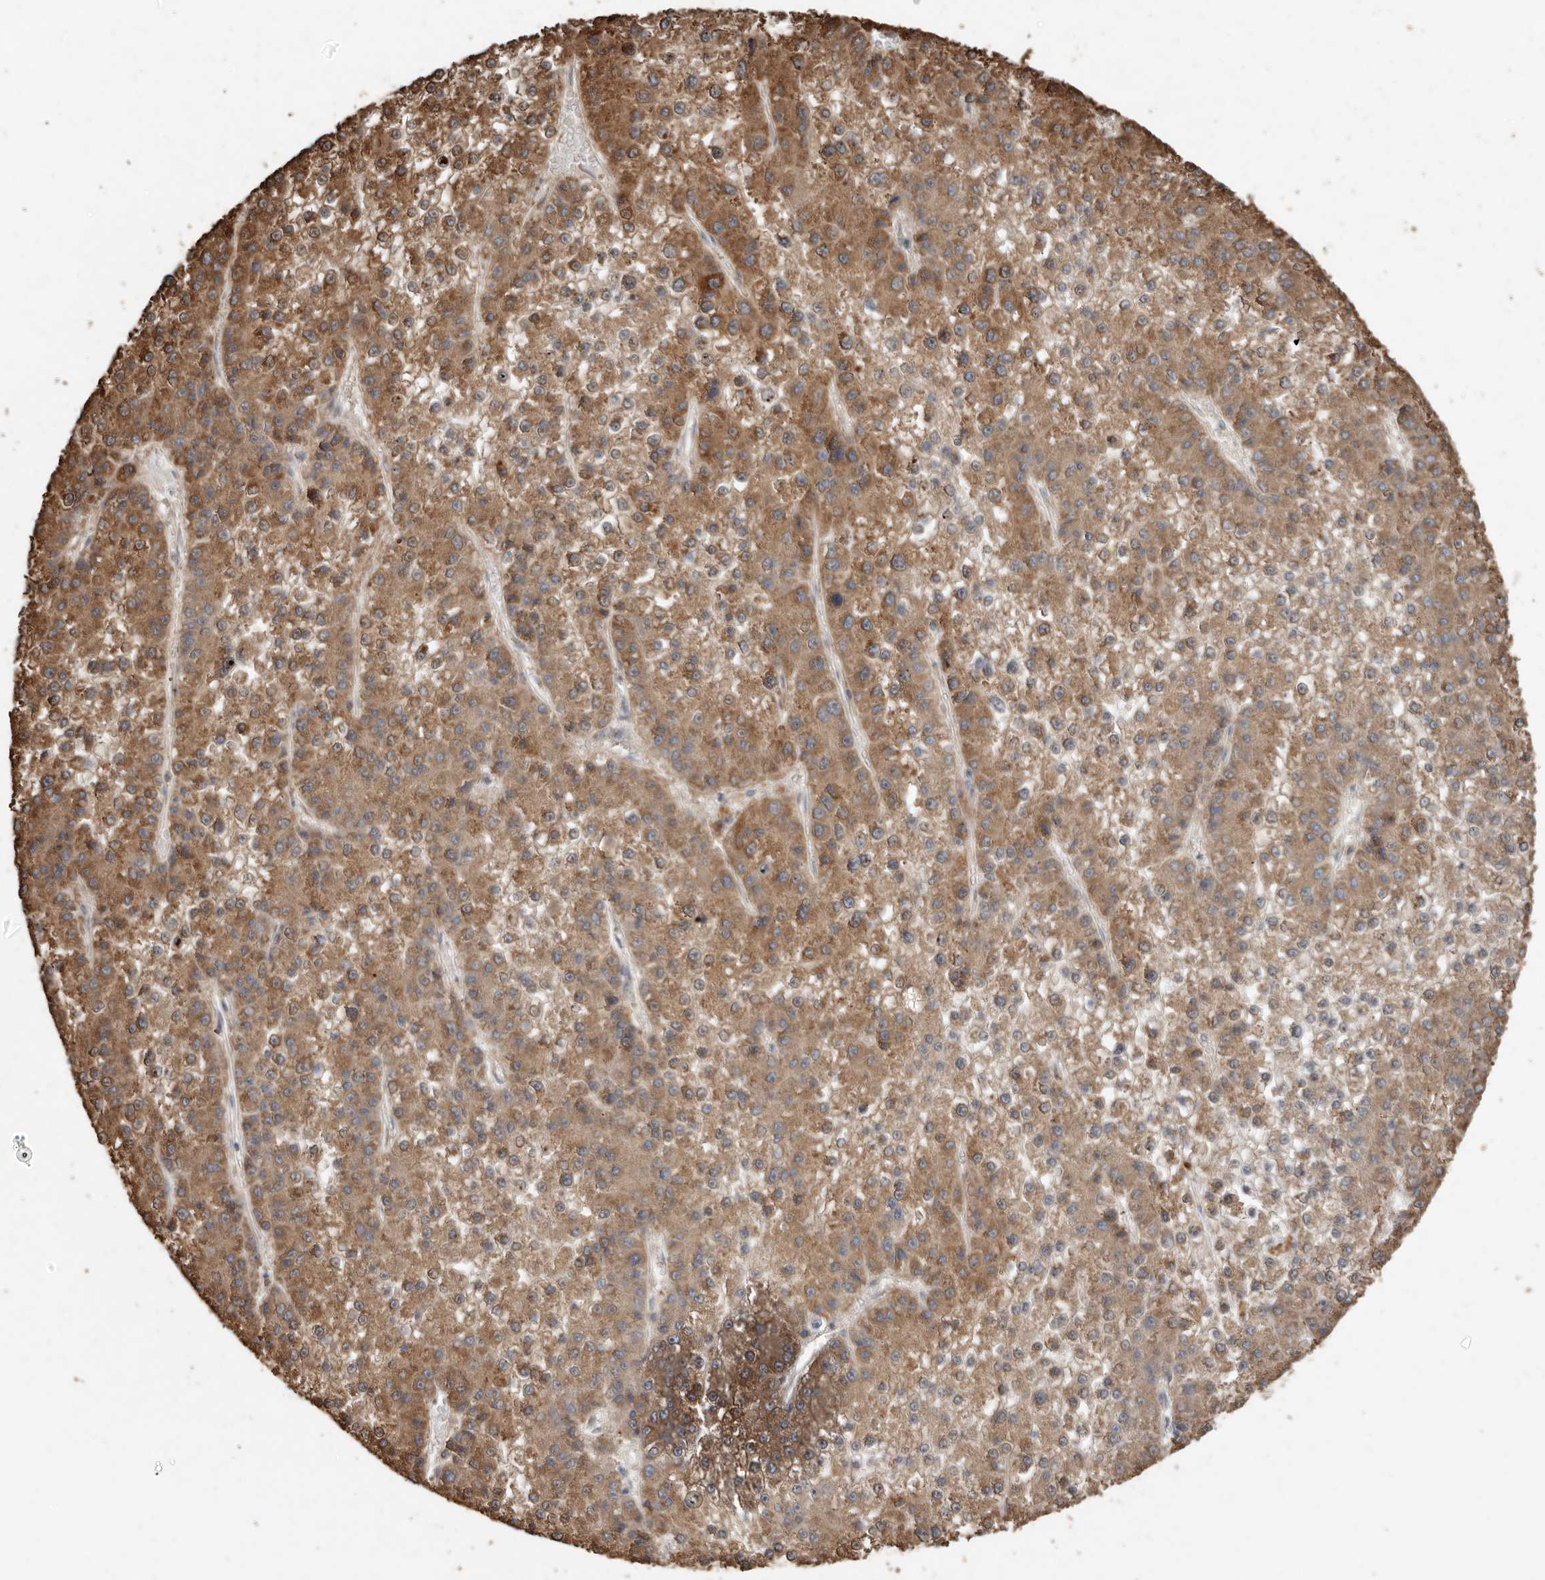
{"staining": {"intensity": "moderate", "quantity": ">75%", "location": "cytoplasmic/membranous"}, "tissue": "liver cancer", "cell_type": "Tumor cells", "image_type": "cancer", "snomed": [{"axis": "morphology", "description": "Carcinoma, Hepatocellular, NOS"}, {"axis": "topography", "description": "Liver"}], "caption": "Liver hepatocellular carcinoma stained with DAB immunohistochemistry (IHC) displays medium levels of moderate cytoplasmic/membranous positivity in about >75% of tumor cells.", "gene": "FLCN", "patient": {"sex": "female", "age": 73}}